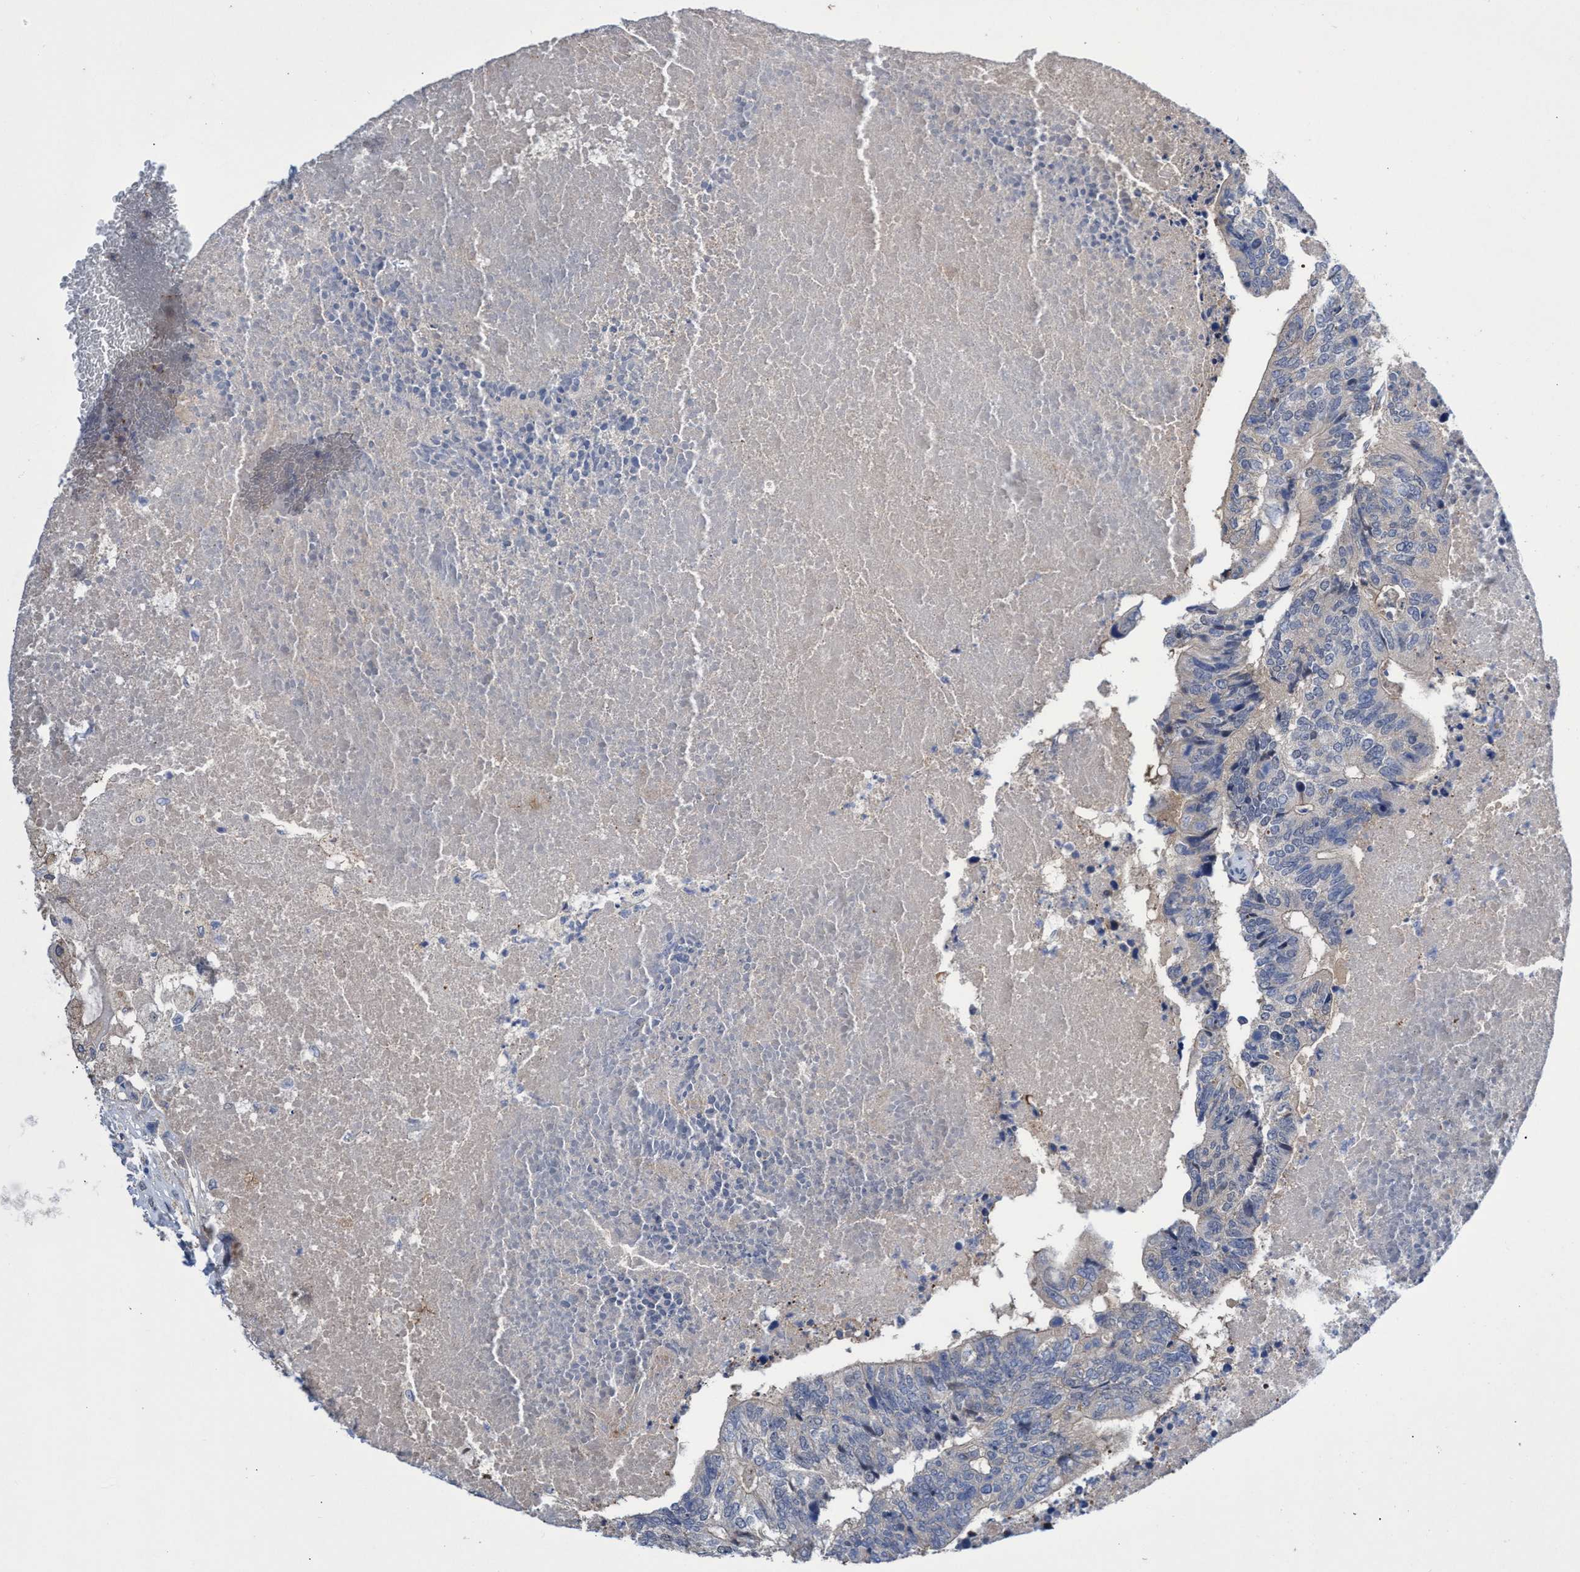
{"staining": {"intensity": "weak", "quantity": "<25%", "location": "cytoplasmic/membranous"}, "tissue": "colorectal cancer", "cell_type": "Tumor cells", "image_type": "cancer", "snomed": [{"axis": "morphology", "description": "Adenocarcinoma, NOS"}, {"axis": "topography", "description": "Colon"}], "caption": "Tumor cells are negative for protein expression in human colorectal cancer.", "gene": "SVEP1", "patient": {"sex": "female", "age": 67}}